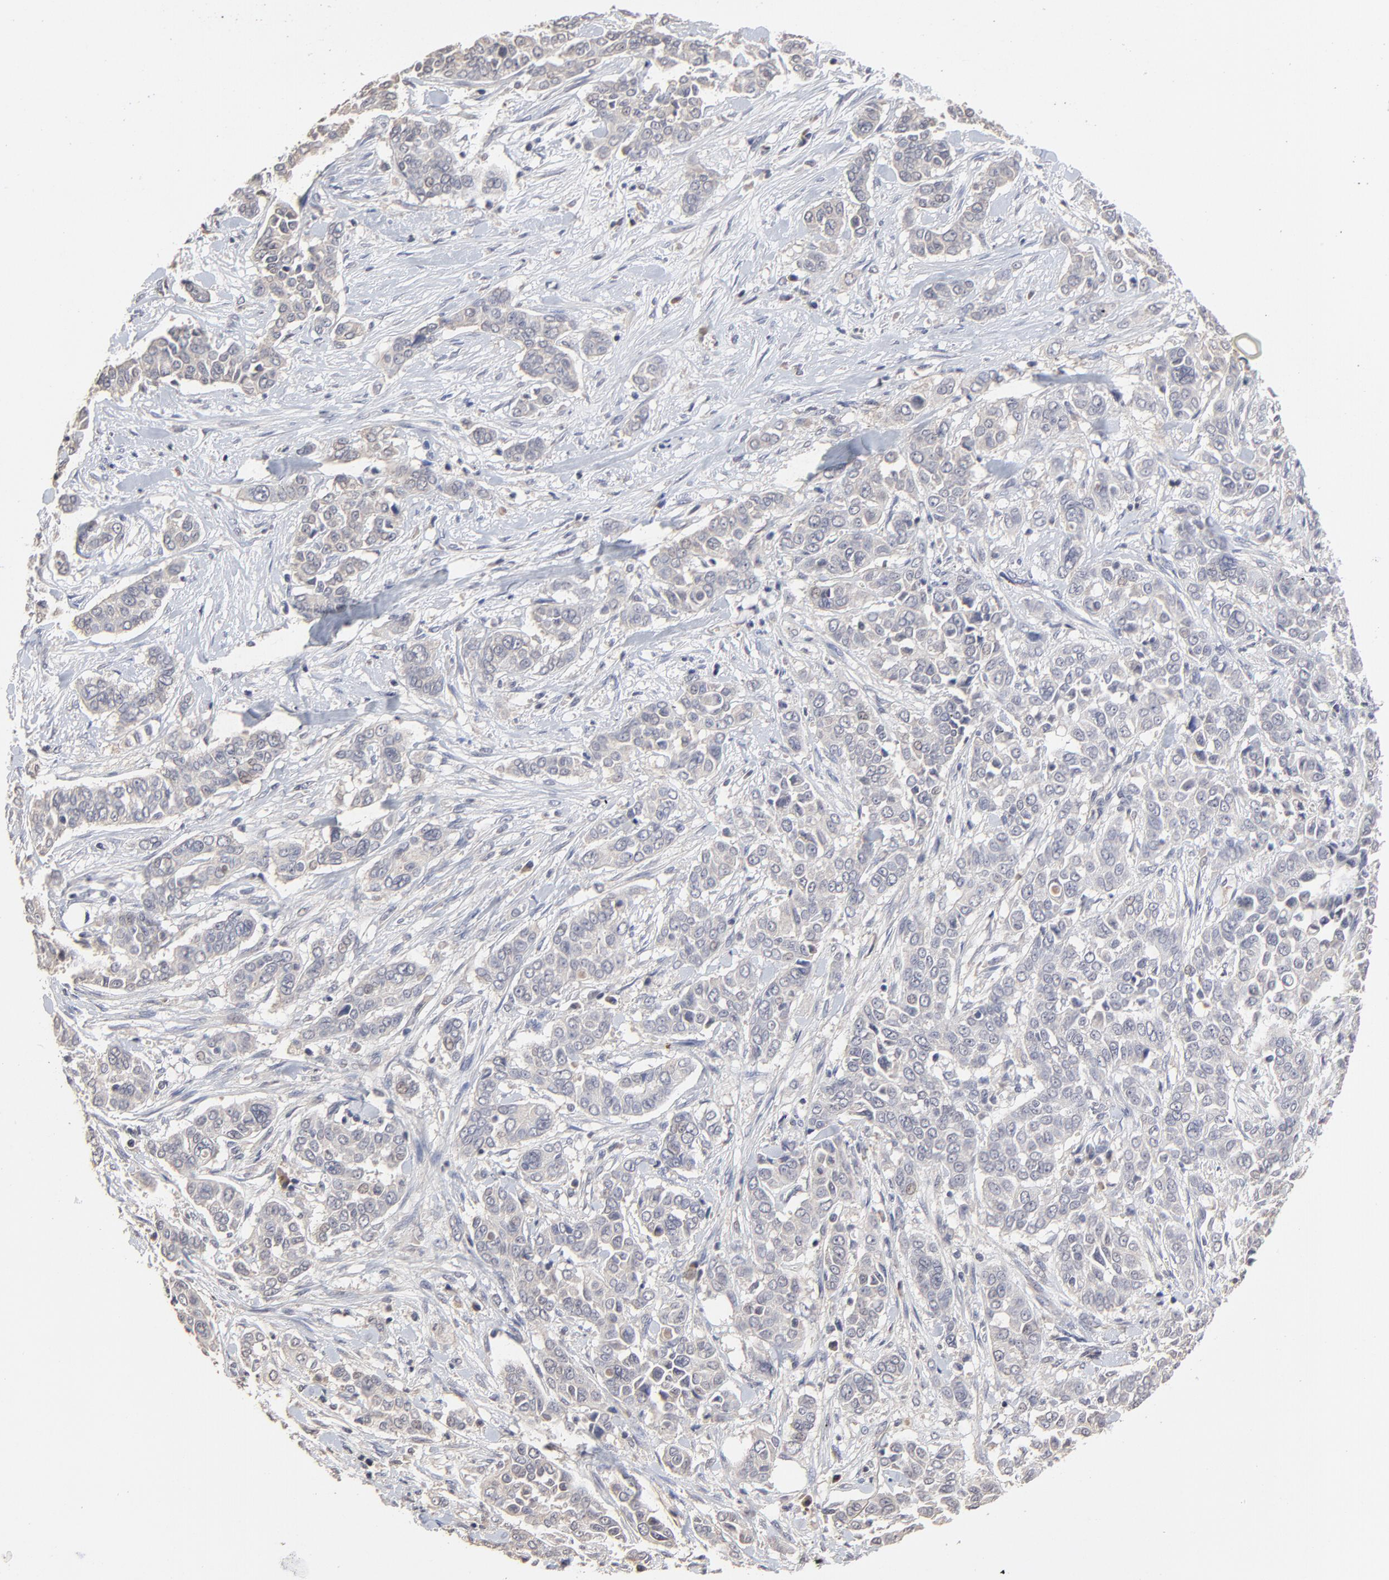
{"staining": {"intensity": "negative", "quantity": "none", "location": "none"}, "tissue": "pancreatic cancer", "cell_type": "Tumor cells", "image_type": "cancer", "snomed": [{"axis": "morphology", "description": "Adenocarcinoma, NOS"}, {"axis": "topography", "description": "Pancreas"}], "caption": "Tumor cells are negative for protein expression in human adenocarcinoma (pancreatic). The staining is performed using DAB (3,3'-diaminobenzidine) brown chromogen with nuclei counter-stained in using hematoxylin.", "gene": "VPREB3", "patient": {"sex": "female", "age": 52}}